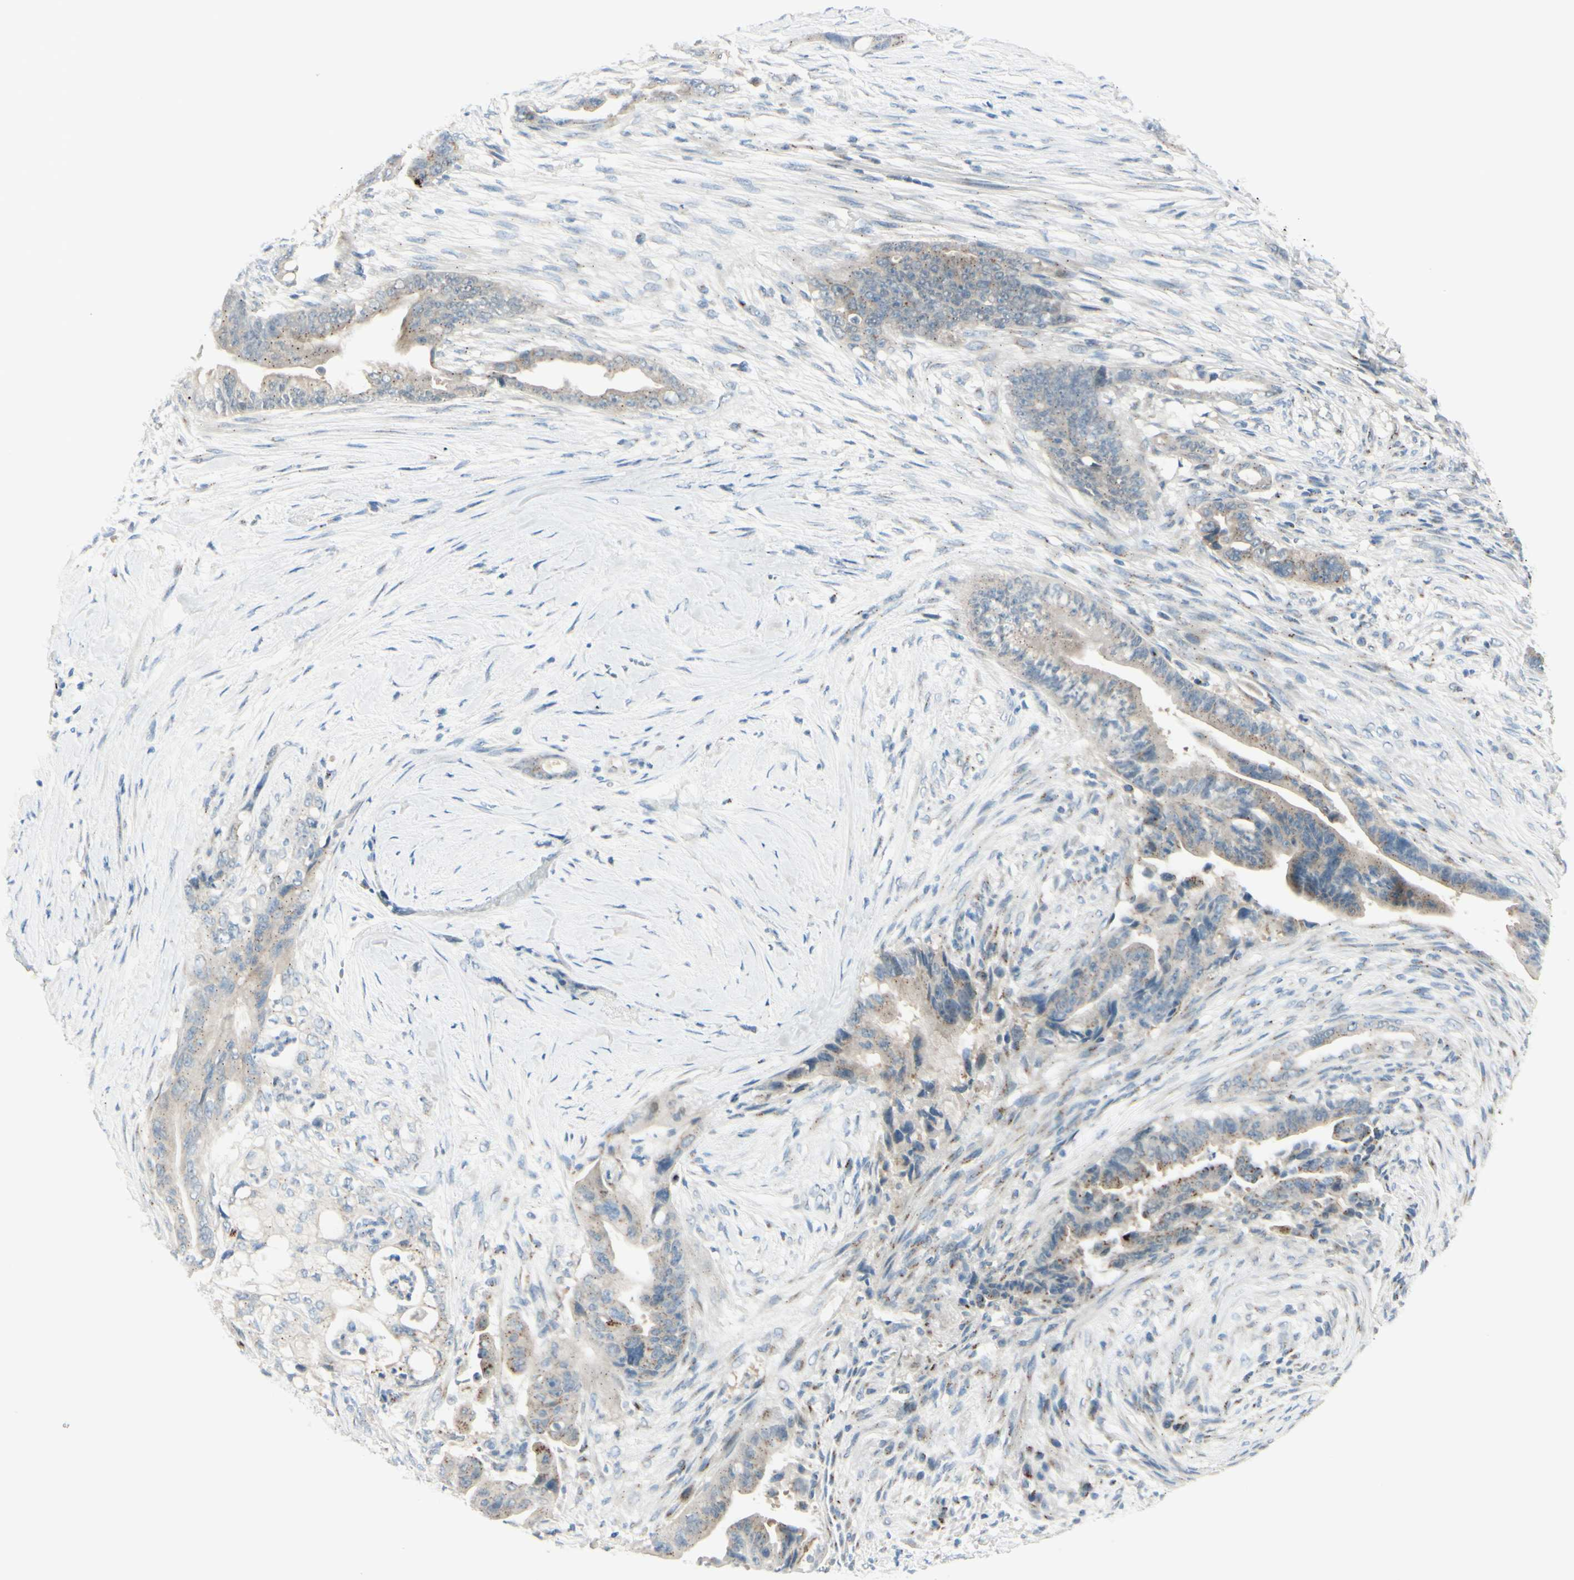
{"staining": {"intensity": "moderate", "quantity": ">75%", "location": "cytoplasmic/membranous"}, "tissue": "pancreatic cancer", "cell_type": "Tumor cells", "image_type": "cancer", "snomed": [{"axis": "morphology", "description": "Adenocarcinoma, NOS"}, {"axis": "topography", "description": "Pancreas"}], "caption": "Pancreatic cancer tissue reveals moderate cytoplasmic/membranous positivity in approximately >75% of tumor cells Nuclei are stained in blue.", "gene": "B4GALT1", "patient": {"sex": "male", "age": 70}}